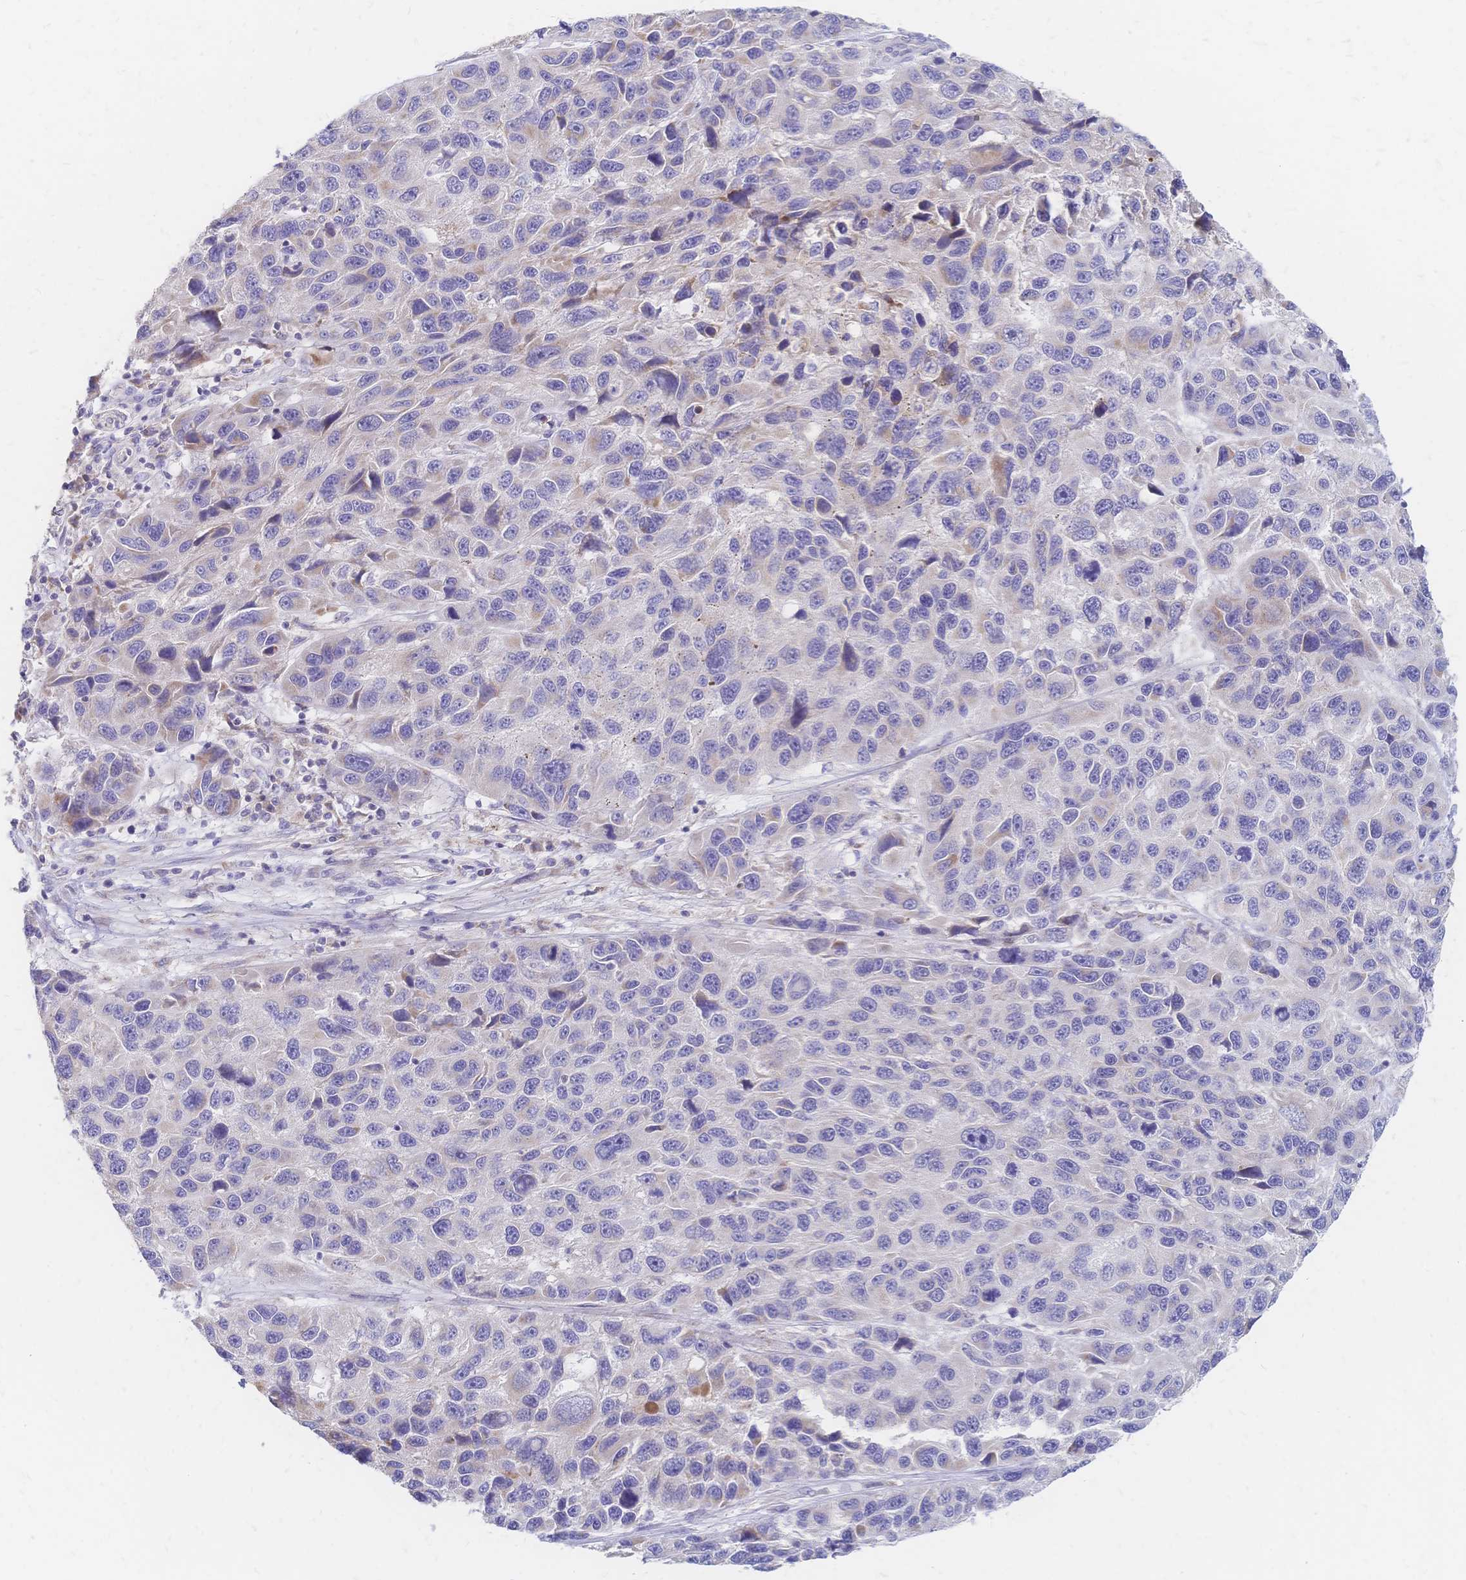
{"staining": {"intensity": "weak", "quantity": "<25%", "location": "cytoplasmic/membranous"}, "tissue": "melanoma", "cell_type": "Tumor cells", "image_type": "cancer", "snomed": [{"axis": "morphology", "description": "Malignant melanoma, NOS"}, {"axis": "topography", "description": "Skin"}], "caption": "Immunohistochemistry (IHC) micrograph of melanoma stained for a protein (brown), which shows no expression in tumor cells.", "gene": "VWC2L", "patient": {"sex": "male", "age": 53}}